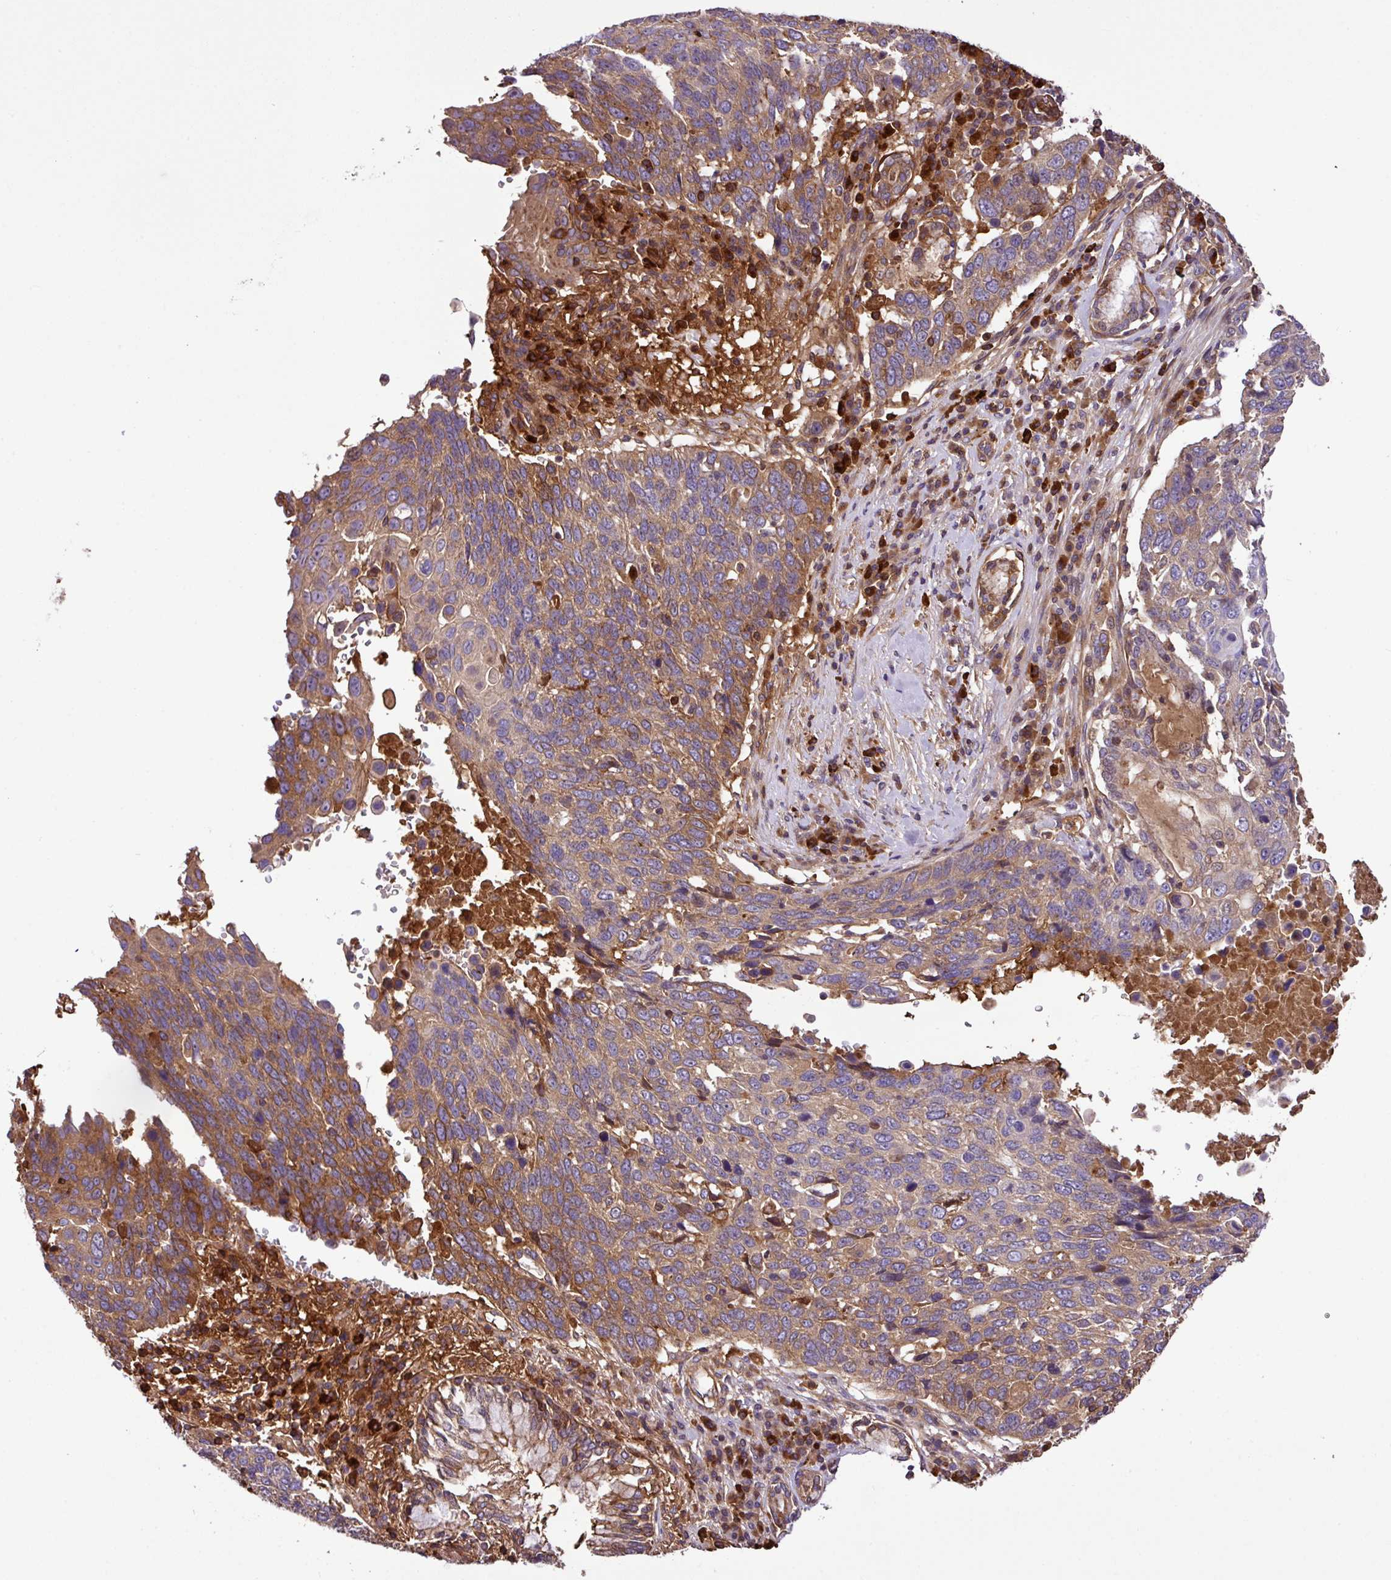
{"staining": {"intensity": "moderate", "quantity": ">75%", "location": "cytoplasmic/membranous"}, "tissue": "lung cancer", "cell_type": "Tumor cells", "image_type": "cancer", "snomed": [{"axis": "morphology", "description": "Squamous cell carcinoma, NOS"}, {"axis": "topography", "description": "Lung"}], "caption": "Human lung cancer (squamous cell carcinoma) stained with a protein marker demonstrates moderate staining in tumor cells.", "gene": "ZNF266", "patient": {"sex": "male", "age": 66}}